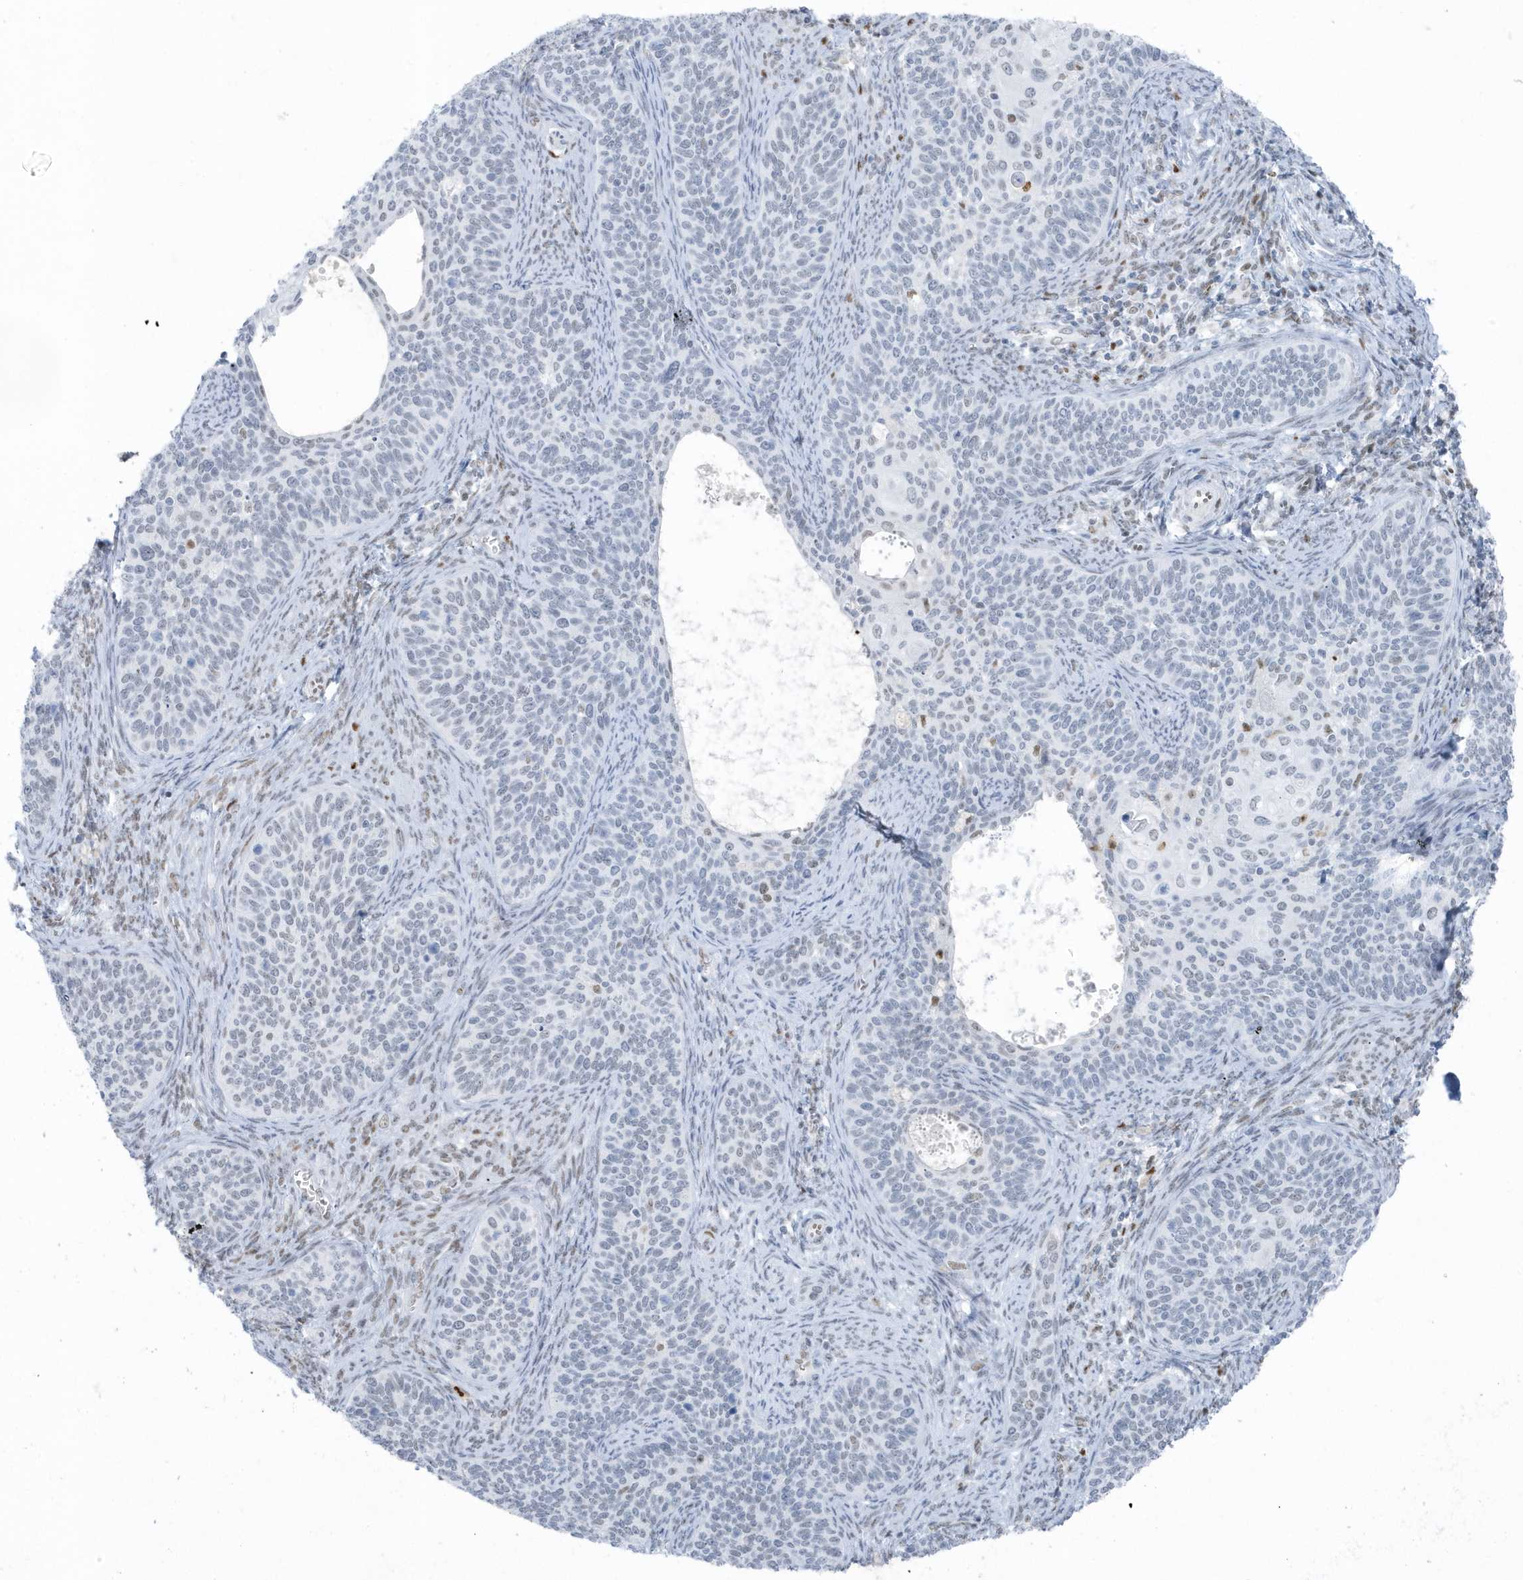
{"staining": {"intensity": "negative", "quantity": "none", "location": "none"}, "tissue": "cervical cancer", "cell_type": "Tumor cells", "image_type": "cancer", "snomed": [{"axis": "morphology", "description": "Squamous cell carcinoma, NOS"}, {"axis": "topography", "description": "Cervix"}], "caption": "Immunohistochemistry photomicrograph of neoplastic tissue: cervical cancer (squamous cell carcinoma) stained with DAB displays no significant protein staining in tumor cells.", "gene": "SMIM34", "patient": {"sex": "female", "age": 33}}